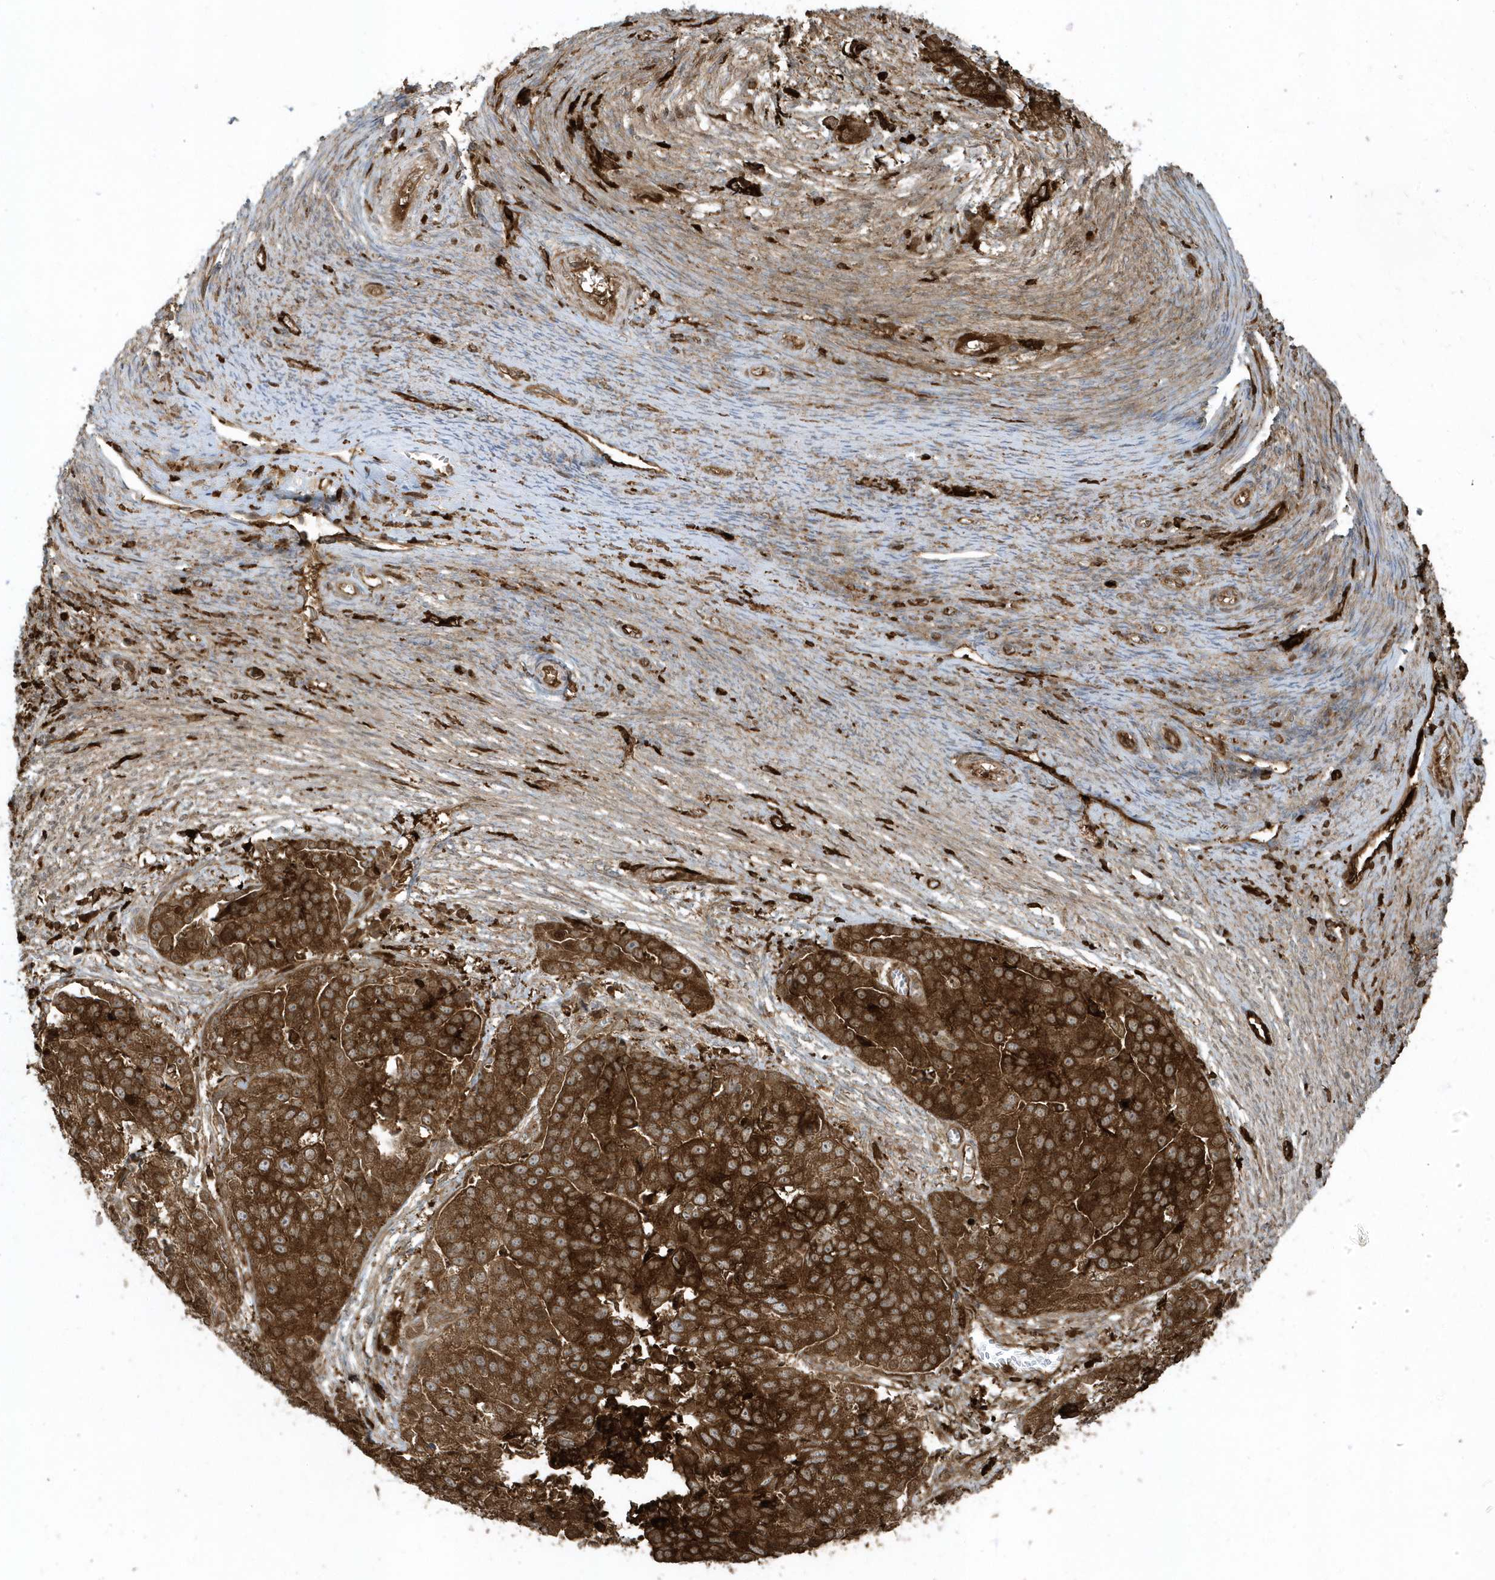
{"staining": {"intensity": "strong", "quantity": ">75%", "location": "cytoplasmic/membranous"}, "tissue": "ovarian cancer", "cell_type": "Tumor cells", "image_type": "cancer", "snomed": [{"axis": "morphology", "description": "Cystadenocarcinoma, serous, NOS"}, {"axis": "topography", "description": "Ovary"}], "caption": "IHC staining of serous cystadenocarcinoma (ovarian), which reveals high levels of strong cytoplasmic/membranous expression in approximately >75% of tumor cells indicating strong cytoplasmic/membranous protein positivity. The staining was performed using DAB (3,3'-diaminobenzidine) (brown) for protein detection and nuclei were counterstained in hematoxylin (blue).", "gene": "CLCN6", "patient": {"sex": "female", "age": 44}}